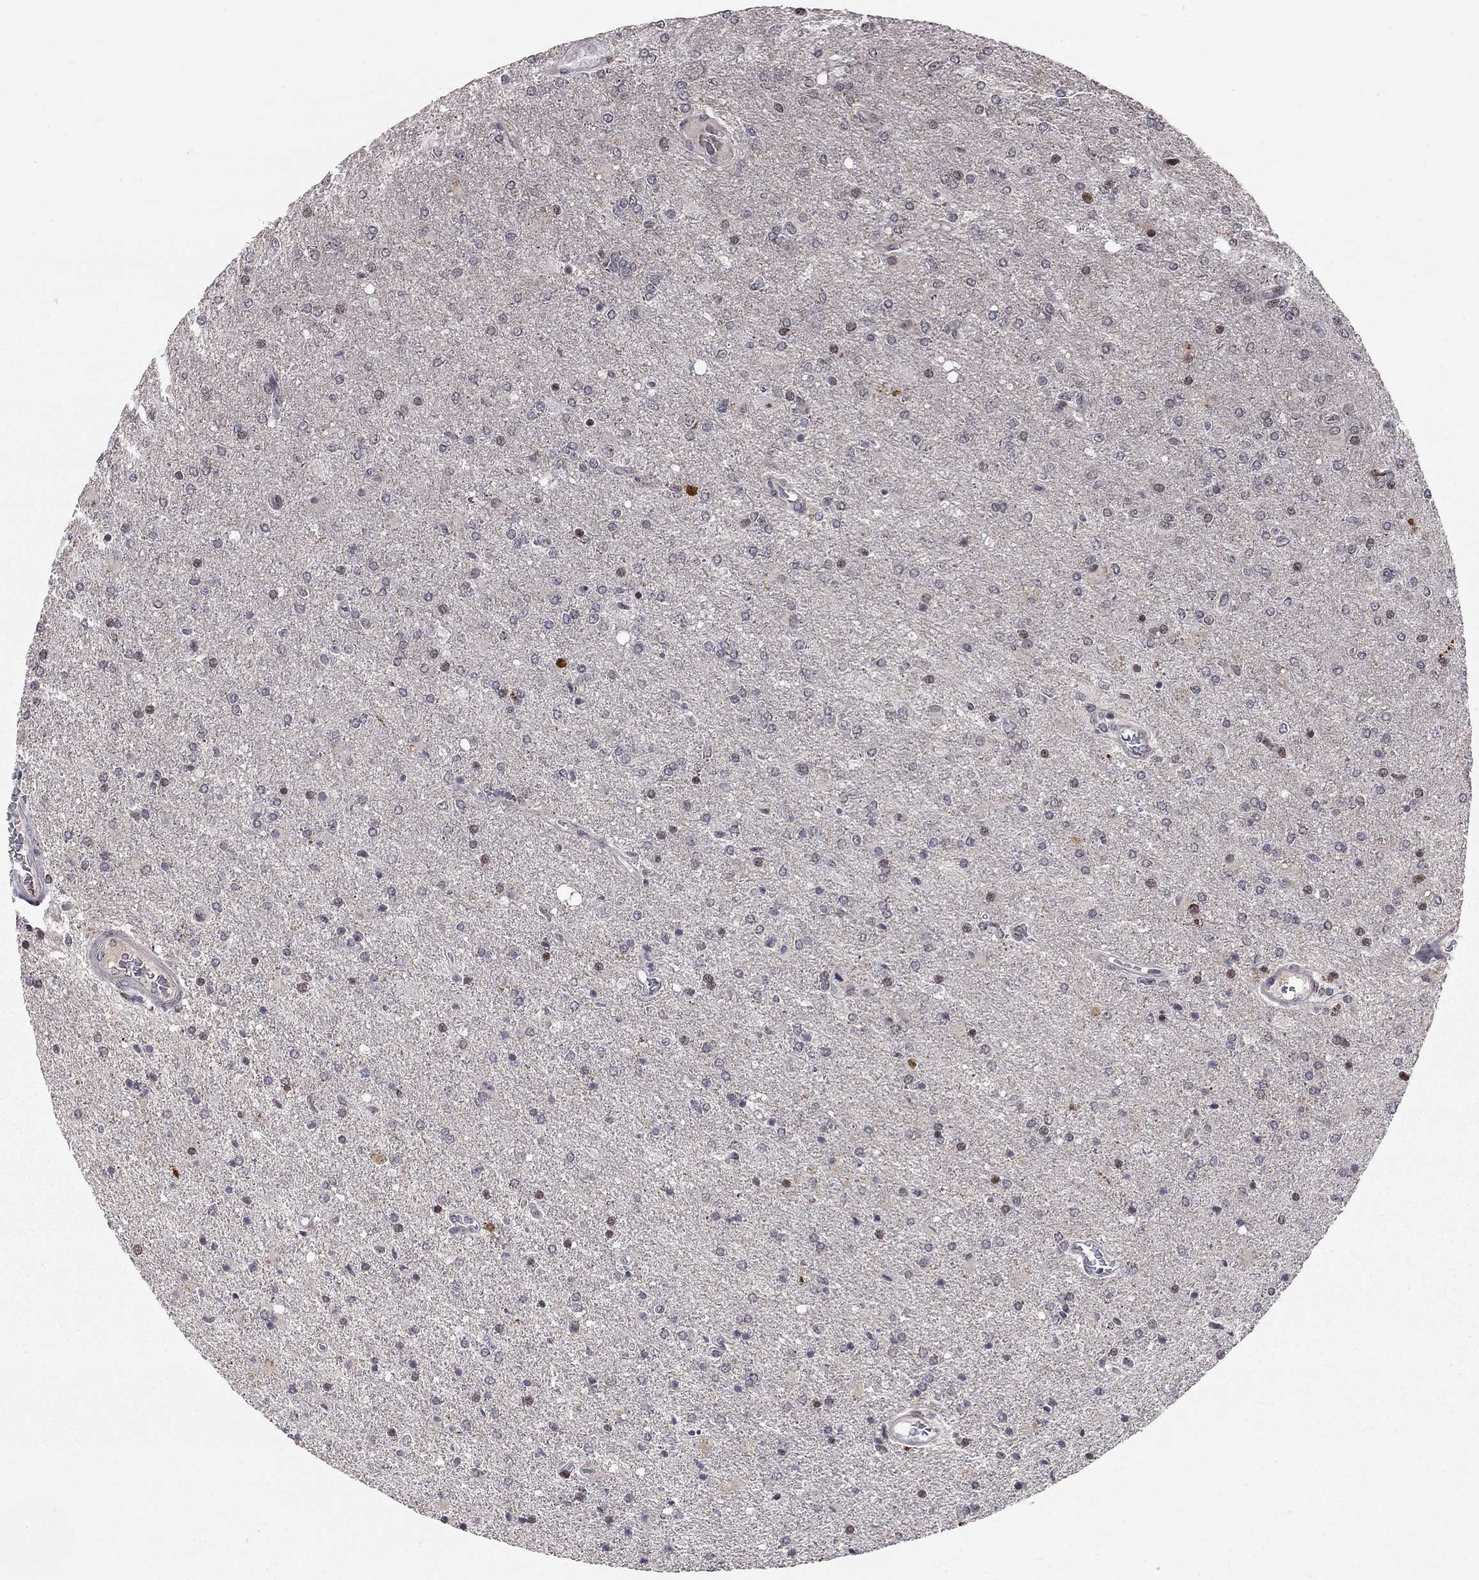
{"staining": {"intensity": "negative", "quantity": "none", "location": "none"}, "tissue": "glioma", "cell_type": "Tumor cells", "image_type": "cancer", "snomed": [{"axis": "morphology", "description": "Glioma, malignant, High grade"}, {"axis": "topography", "description": "Cerebral cortex"}], "caption": "This image is of glioma stained with immunohistochemistry to label a protein in brown with the nuclei are counter-stained blue. There is no expression in tumor cells. (Immunohistochemistry (ihc), brightfield microscopy, high magnification).", "gene": "HDAC3", "patient": {"sex": "male", "age": 70}}